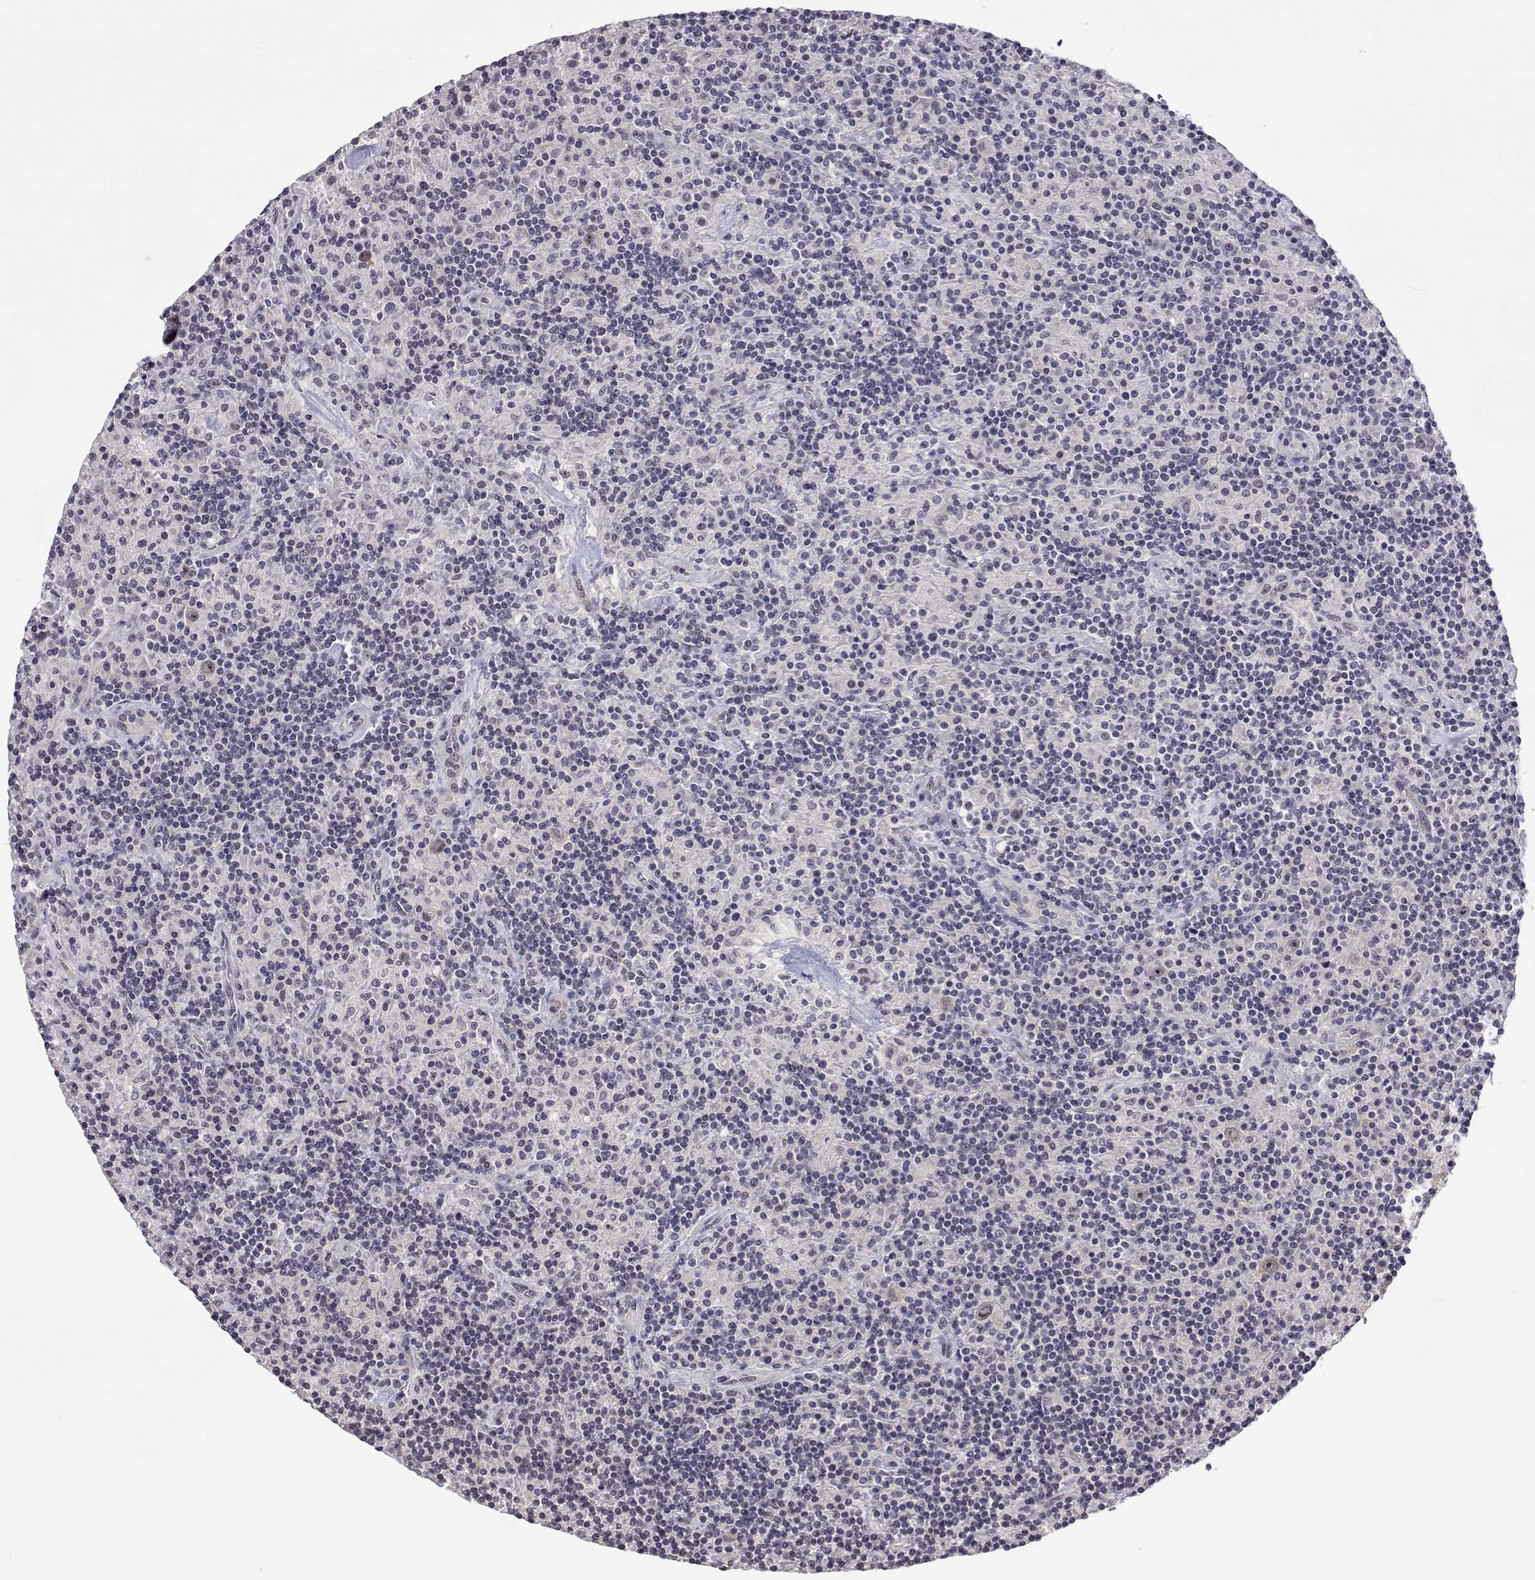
{"staining": {"intensity": "negative", "quantity": "none", "location": "none"}, "tissue": "lymphoma", "cell_type": "Tumor cells", "image_type": "cancer", "snomed": [{"axis": "morphology", "description": "Hodgkin's disease, NOS"}, {"axis": "topography", "description": "Lymph node"}], "caption": "Immunohistochemical staining of human Hodgkin's disease reveals no significant staining in tumor cells. The staining is performed using DAB (3,3'-diaminobenzidine) brown chromogen with nuclei counter-stained in using hematoxylin.", "gene": "NHP2", "patient": {"sex": "male", "age": 70}}